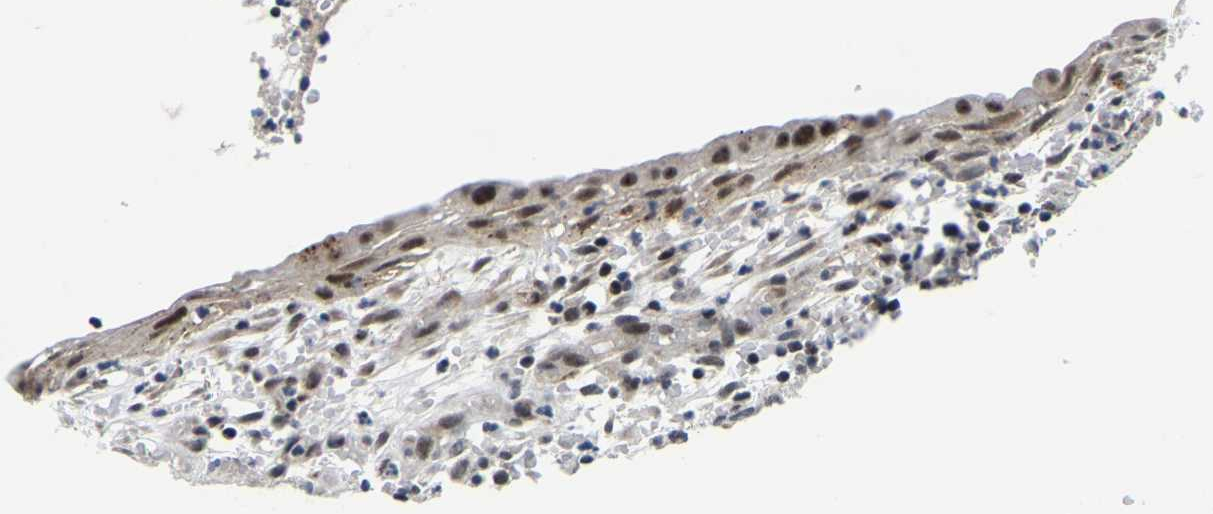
{"staining": {"intensity": "weak", "quantity": "25%-75%", "location": "nuclear"}, "tissue": "carcinoid", "cell_type": "Tumor cells", "image_type": "cancer", "snomed": [{"axis": "morphology", "description": "Carcinoid, malignant, NOS"}, {"axis": "topography", "description": "Lung"}], "caption": "Weak nuclear positivity is seen in approximately 25%-75% of tumor cells in carcinoid (malignant).", "gene": "POLDIP3", "patient": {"sex": "male", "age": 30}}